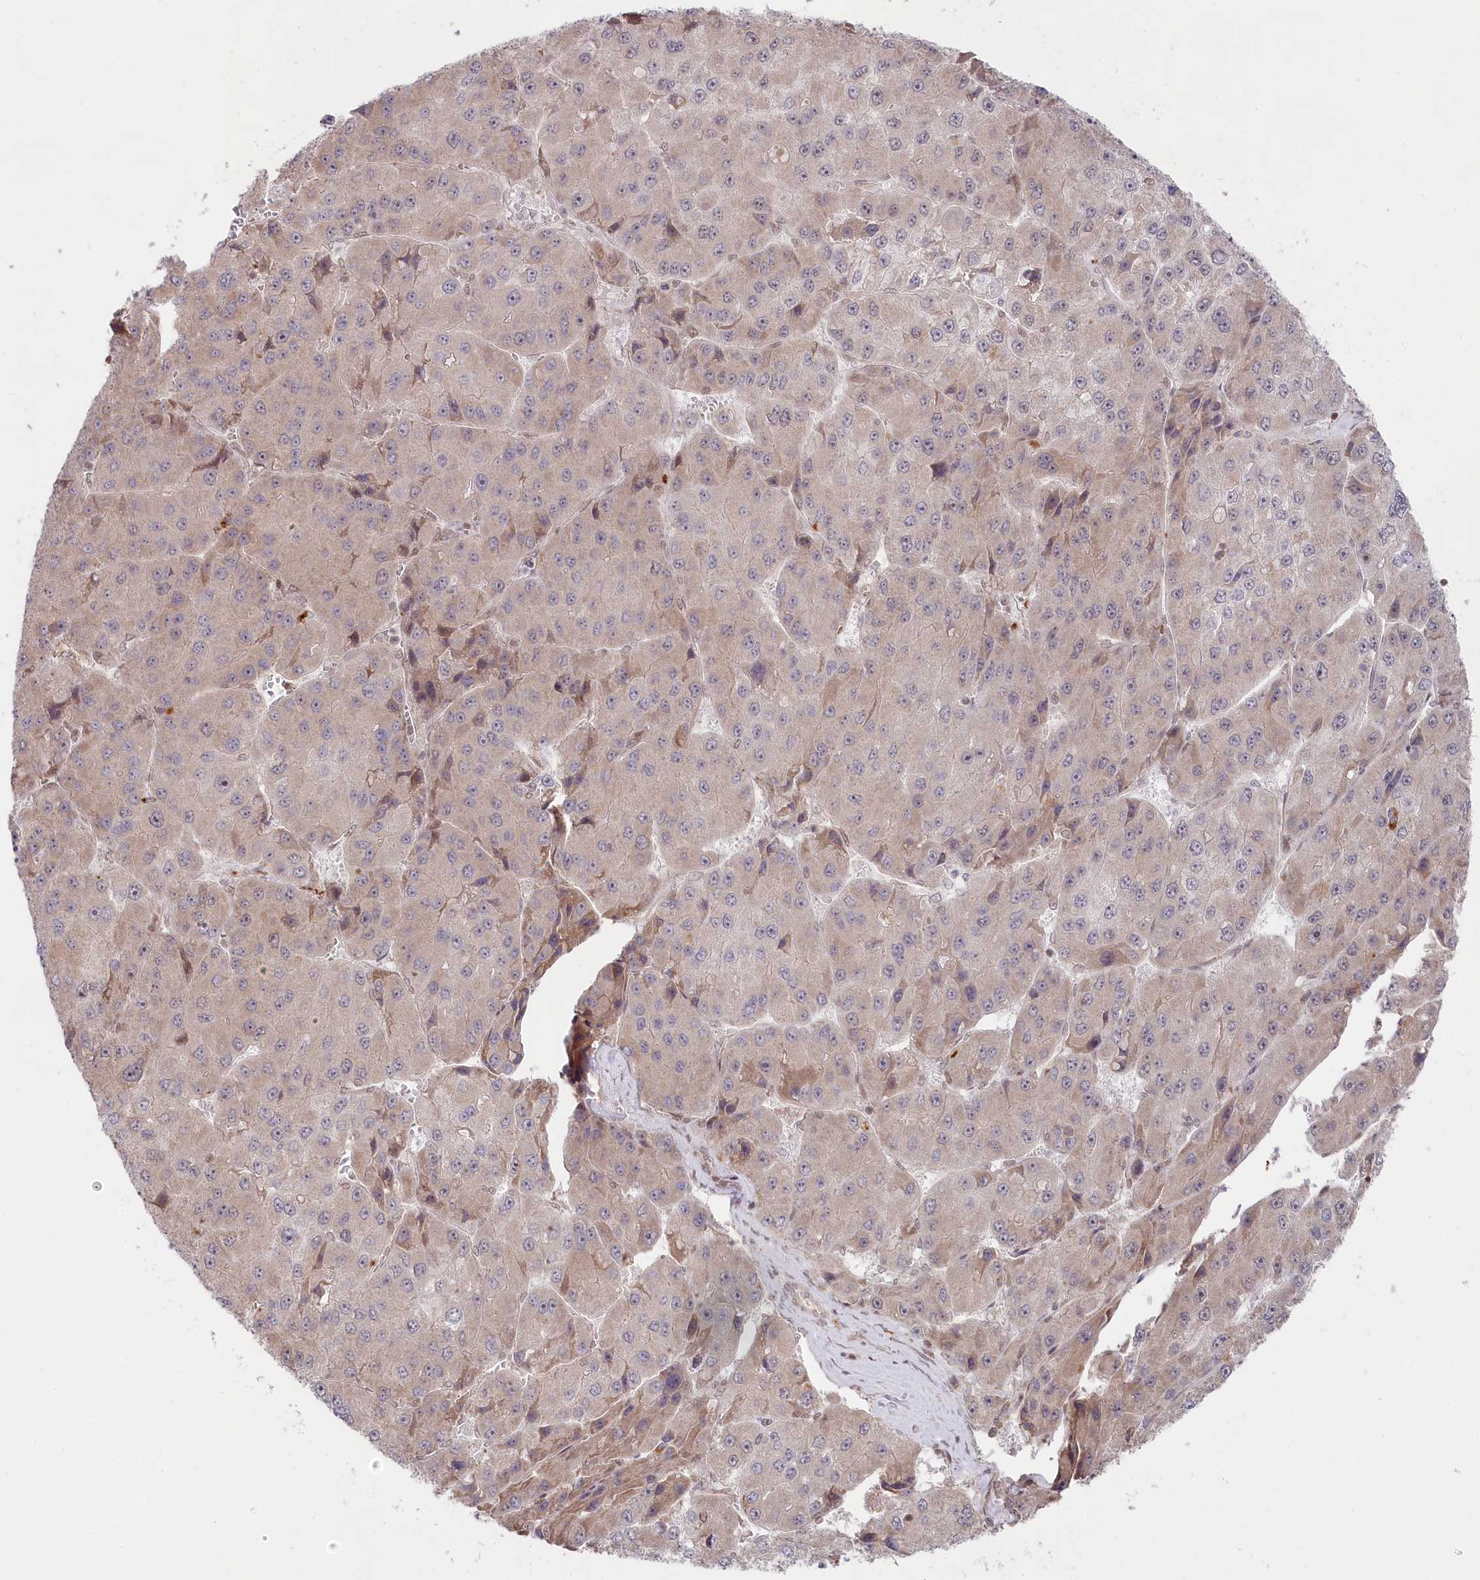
{"staining": {"intensity": "weak", "quantity": "<25%", "location": "cytoplasmic/membranous"}, "tissue": "liver cancer", "cell_type": "Tumor cells", "image_type": "cancer", "snomed": [{"axis": "morphology", "description": "Carcinoma, Hepatocellular, NOS"}, {"axis": "topography", "description": "Liver"}], "caption": "DAB (3,3'-diaminobenzidine) immunohistochemical staining of liver hepatocellular carcinoma demonstrates no significant staining in tumor cells.", "gene": "CGGBP1", "patient": {"sex": "female", "age": 73}}